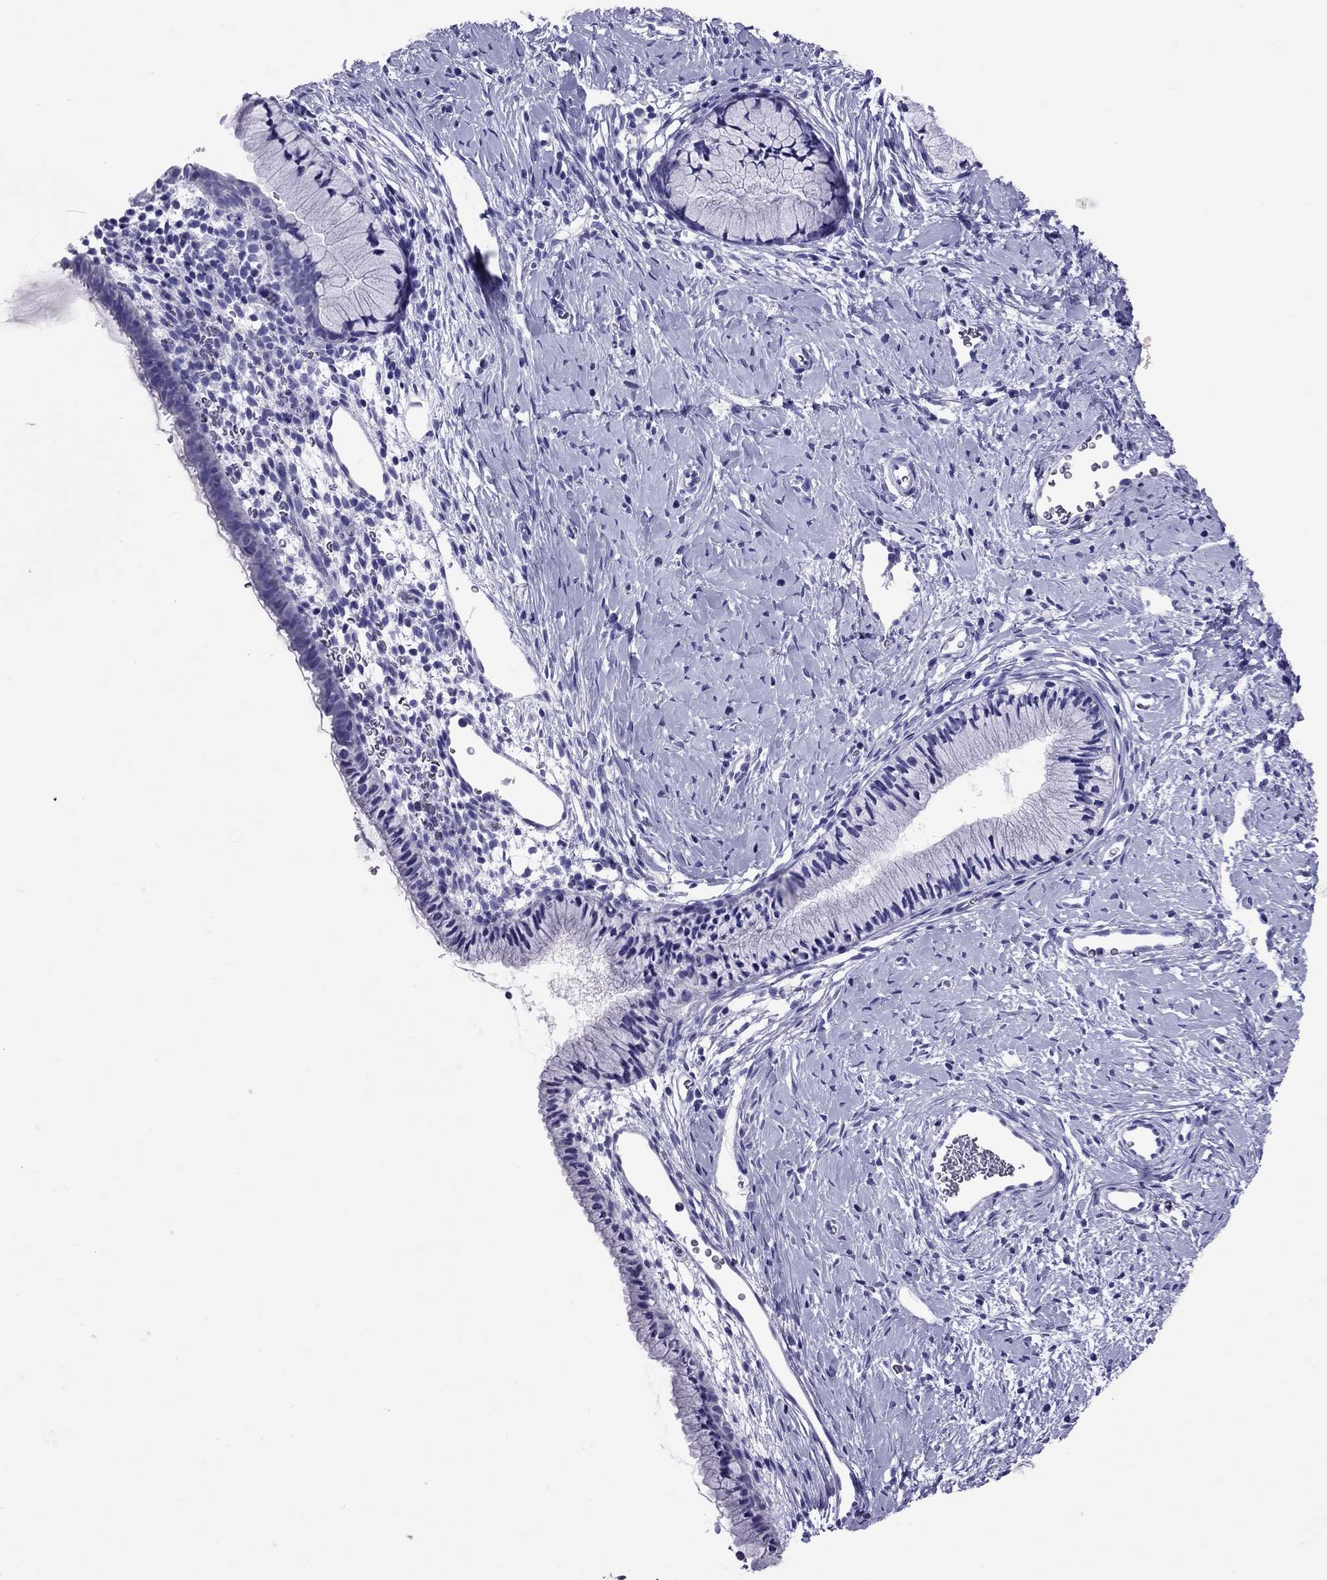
{"staining": {"intensity": "negative", "quantity": "none", "location": "none"}, "tissue": "cervix", "cell_type": "Glandular cells", "image_type": "normal", "snomed": [{"axis": "morphology", "description": "Normal tissue, NOS"}, {"axis": "topography", "description": "Cervix"}], "caption": "High power microscopy image of an immunohistochemistry photomicrograph of unremarkable cervix, revealing no significant positivity in glandular cells. Brightfield microscopy of immunohistochemistry stained with DAB (3,3'-diaminobenzidine) (brown) and hematoxylin (blue), captured at high magnification.", "gene": "AVPR1B", "patient": {"sex": "female", "age": 40}}